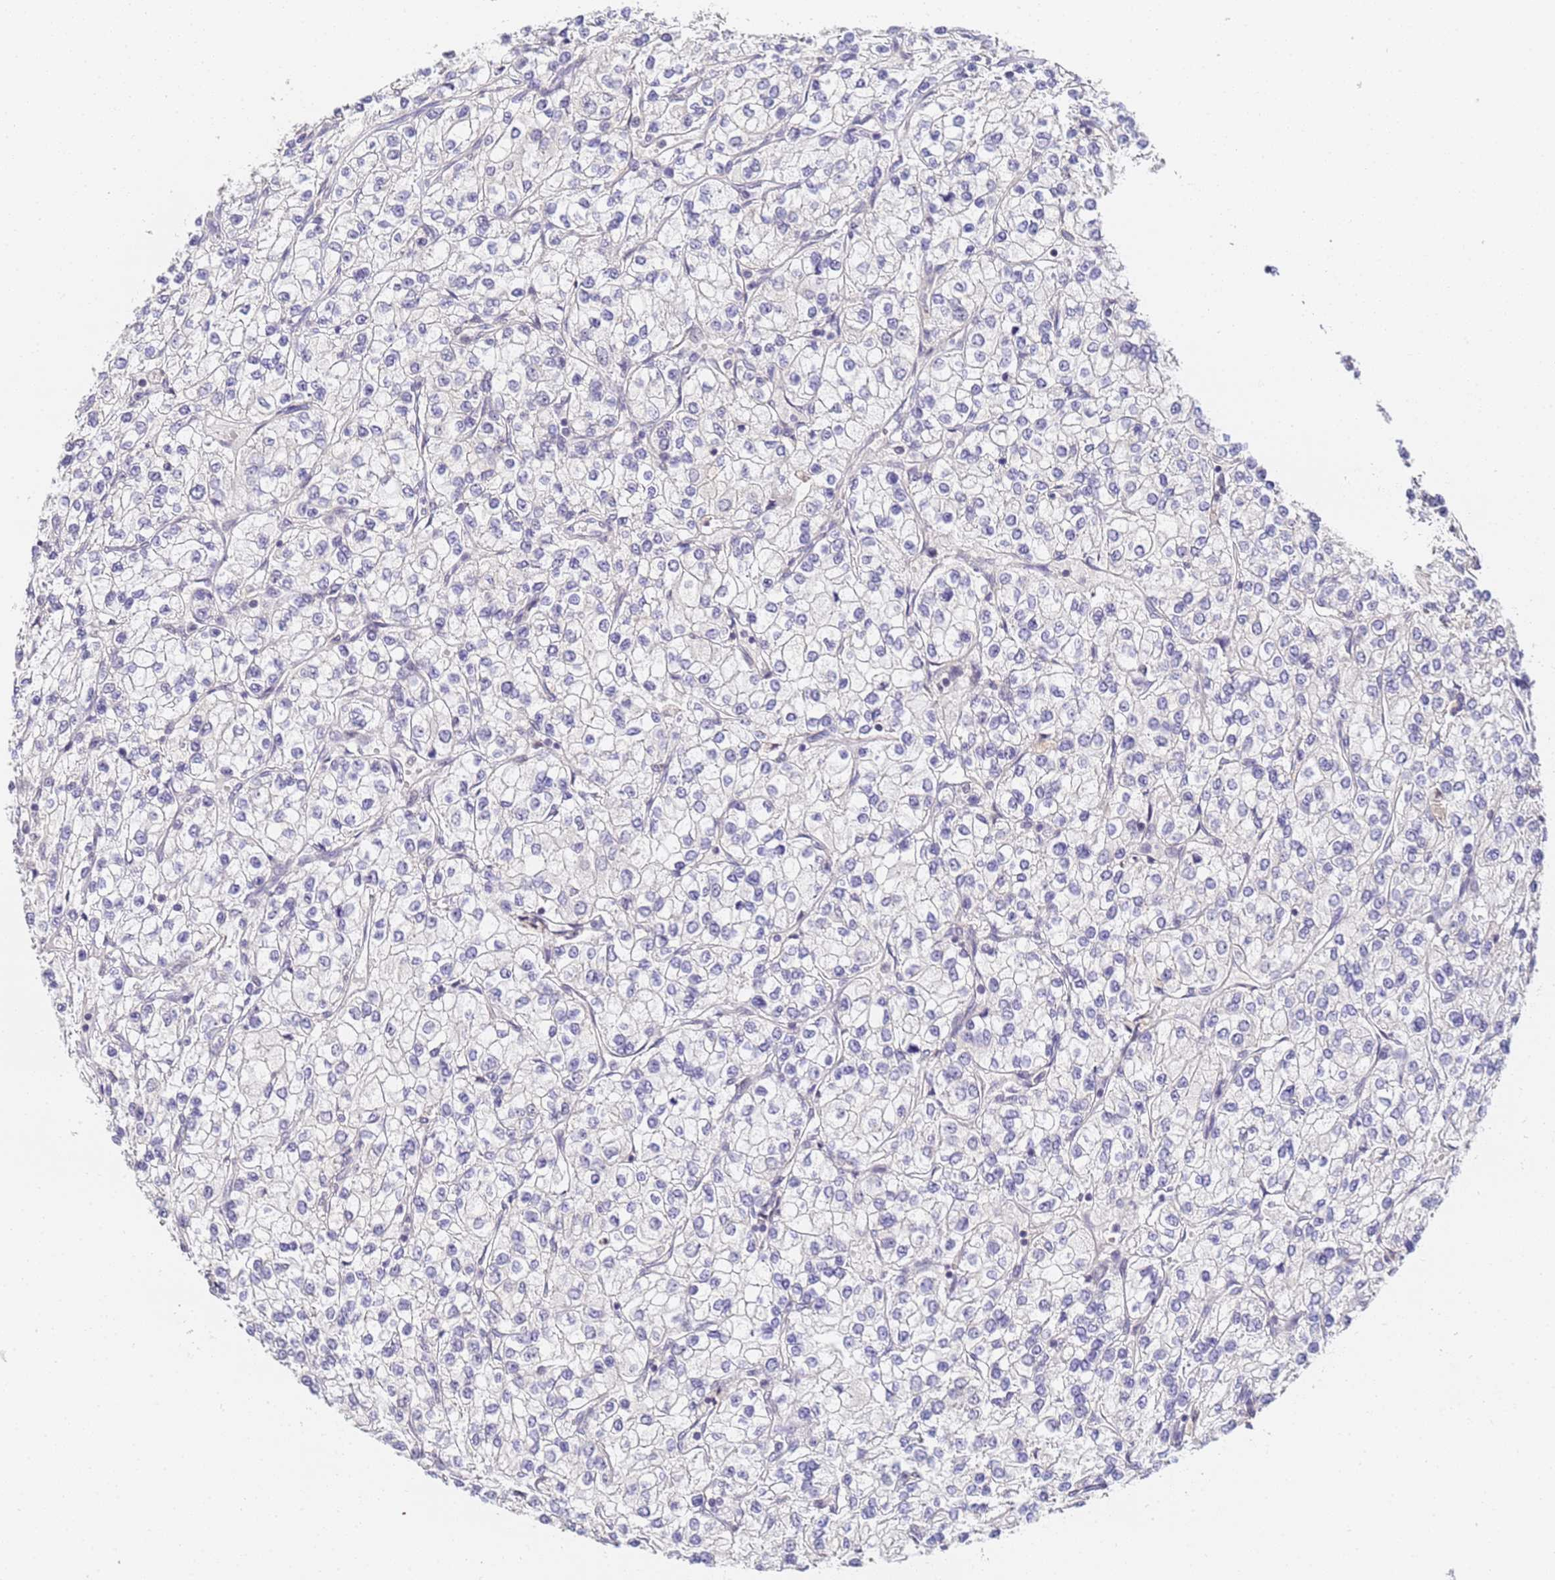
{"staining": {"intensity": "negative", "quantity": "none", "location": "none"}, "tissue": "renal cancer", "cell_type": "Tumor cells", "image_type": "cancer", "snomed": [{"axis": "morphology", "description": "Adenocarcinoma, NOS"}, {"axis": "topography", "description": "Kidney"}], "caption": "A high-resolution image shows IHC staining of adenocarcinoma (renal), which shows no significant staining in tumor cells.", "gene": "LSM3", "patient": {"sex": "male", "age": 80}}